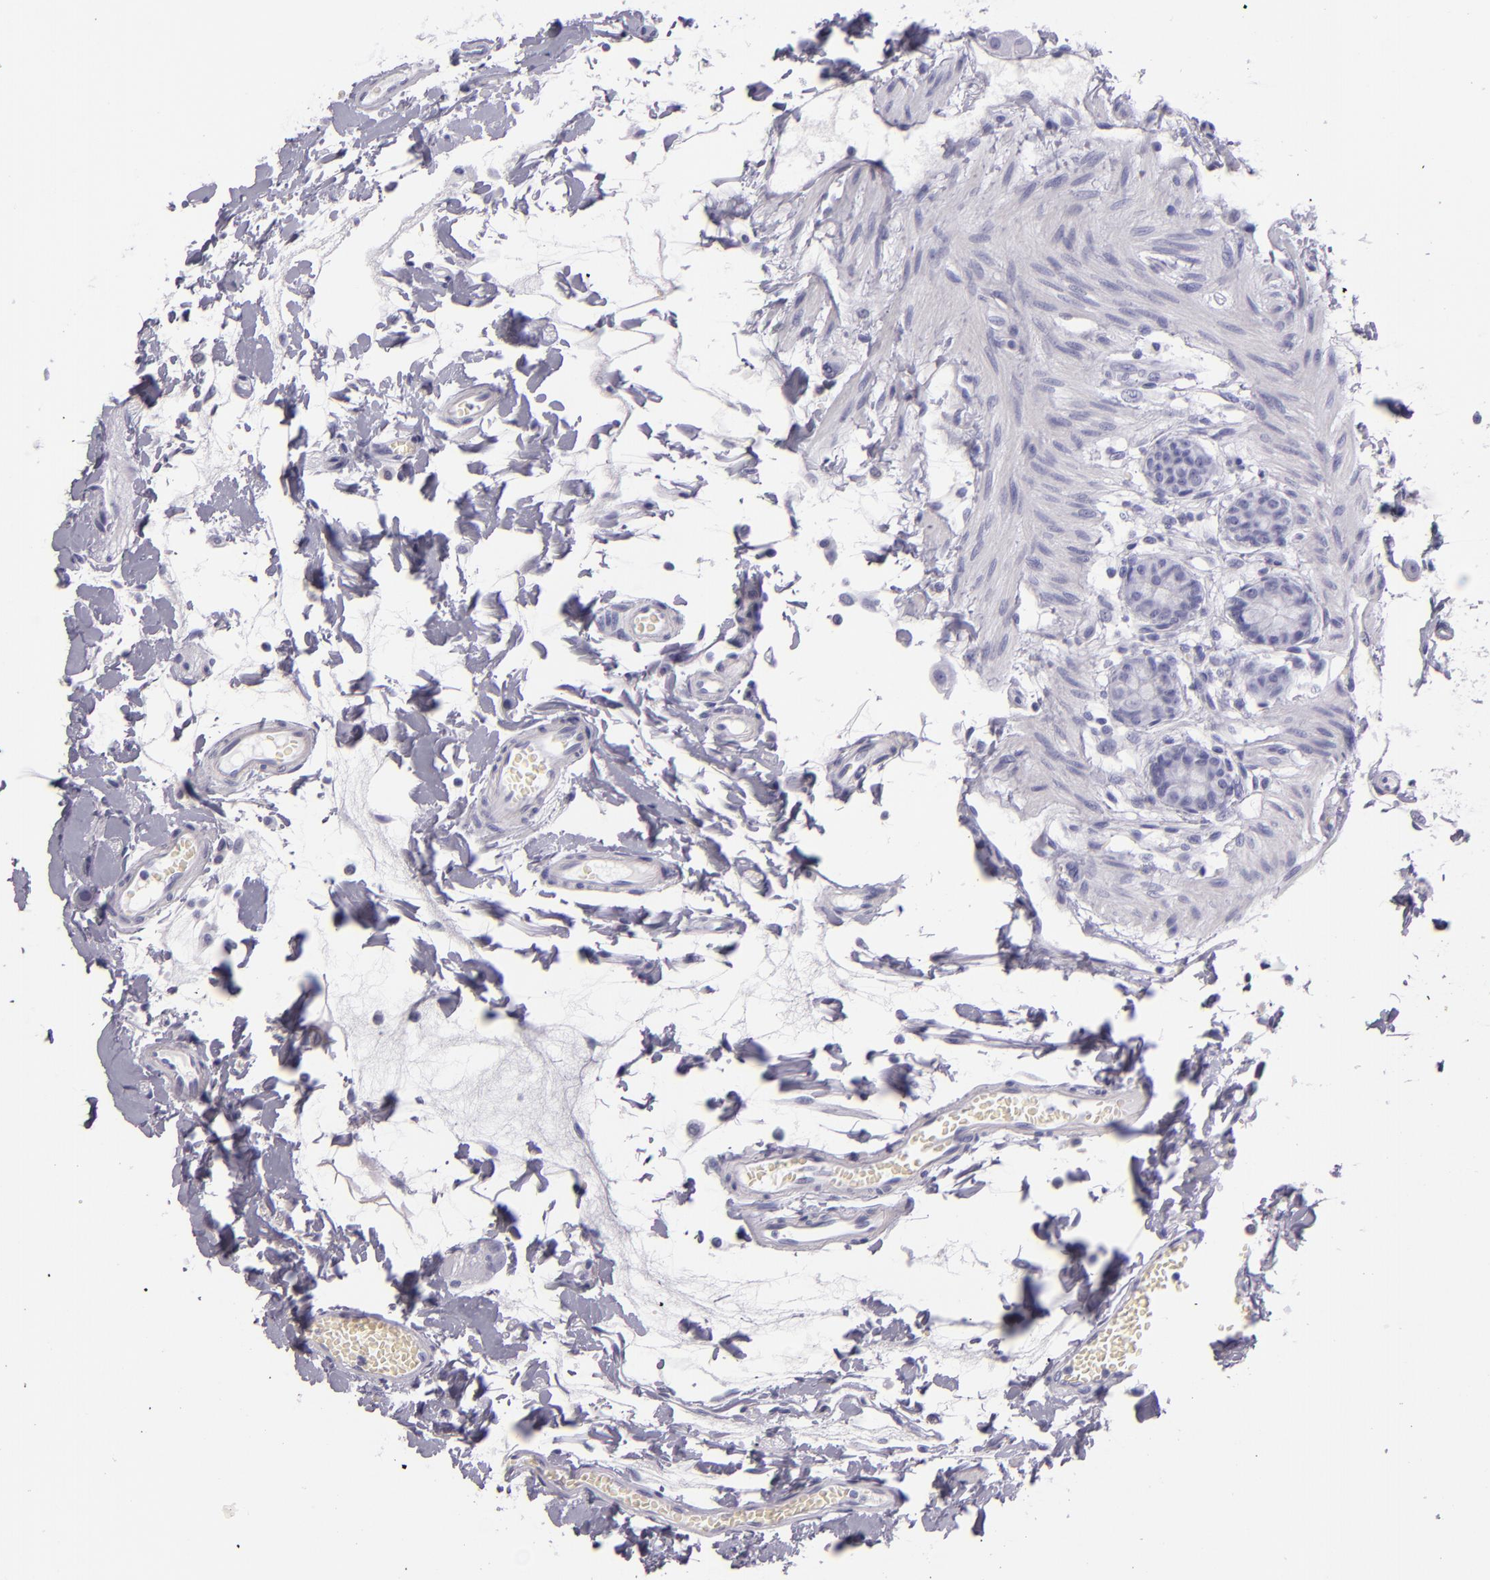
{"staining": {"intensity": "negative", "quantity": "none", "location": "none"}, "tissue": "small intestine", "cell_type": "Glandular cells", "image_type": "normal", "snomed": [{"axis": "morphology", "description": "Normal tissue, NOS"}, {"axis": "topography", "description": "Small intestine"}], "caption": "The histopathology image exhibits no staining of glandular cells in normal small intestine. (Immunohistochemistry, brightfield microscopy, high magnification).", "gene": "CR2", "patient": {"sex": "female", "age": 61}}